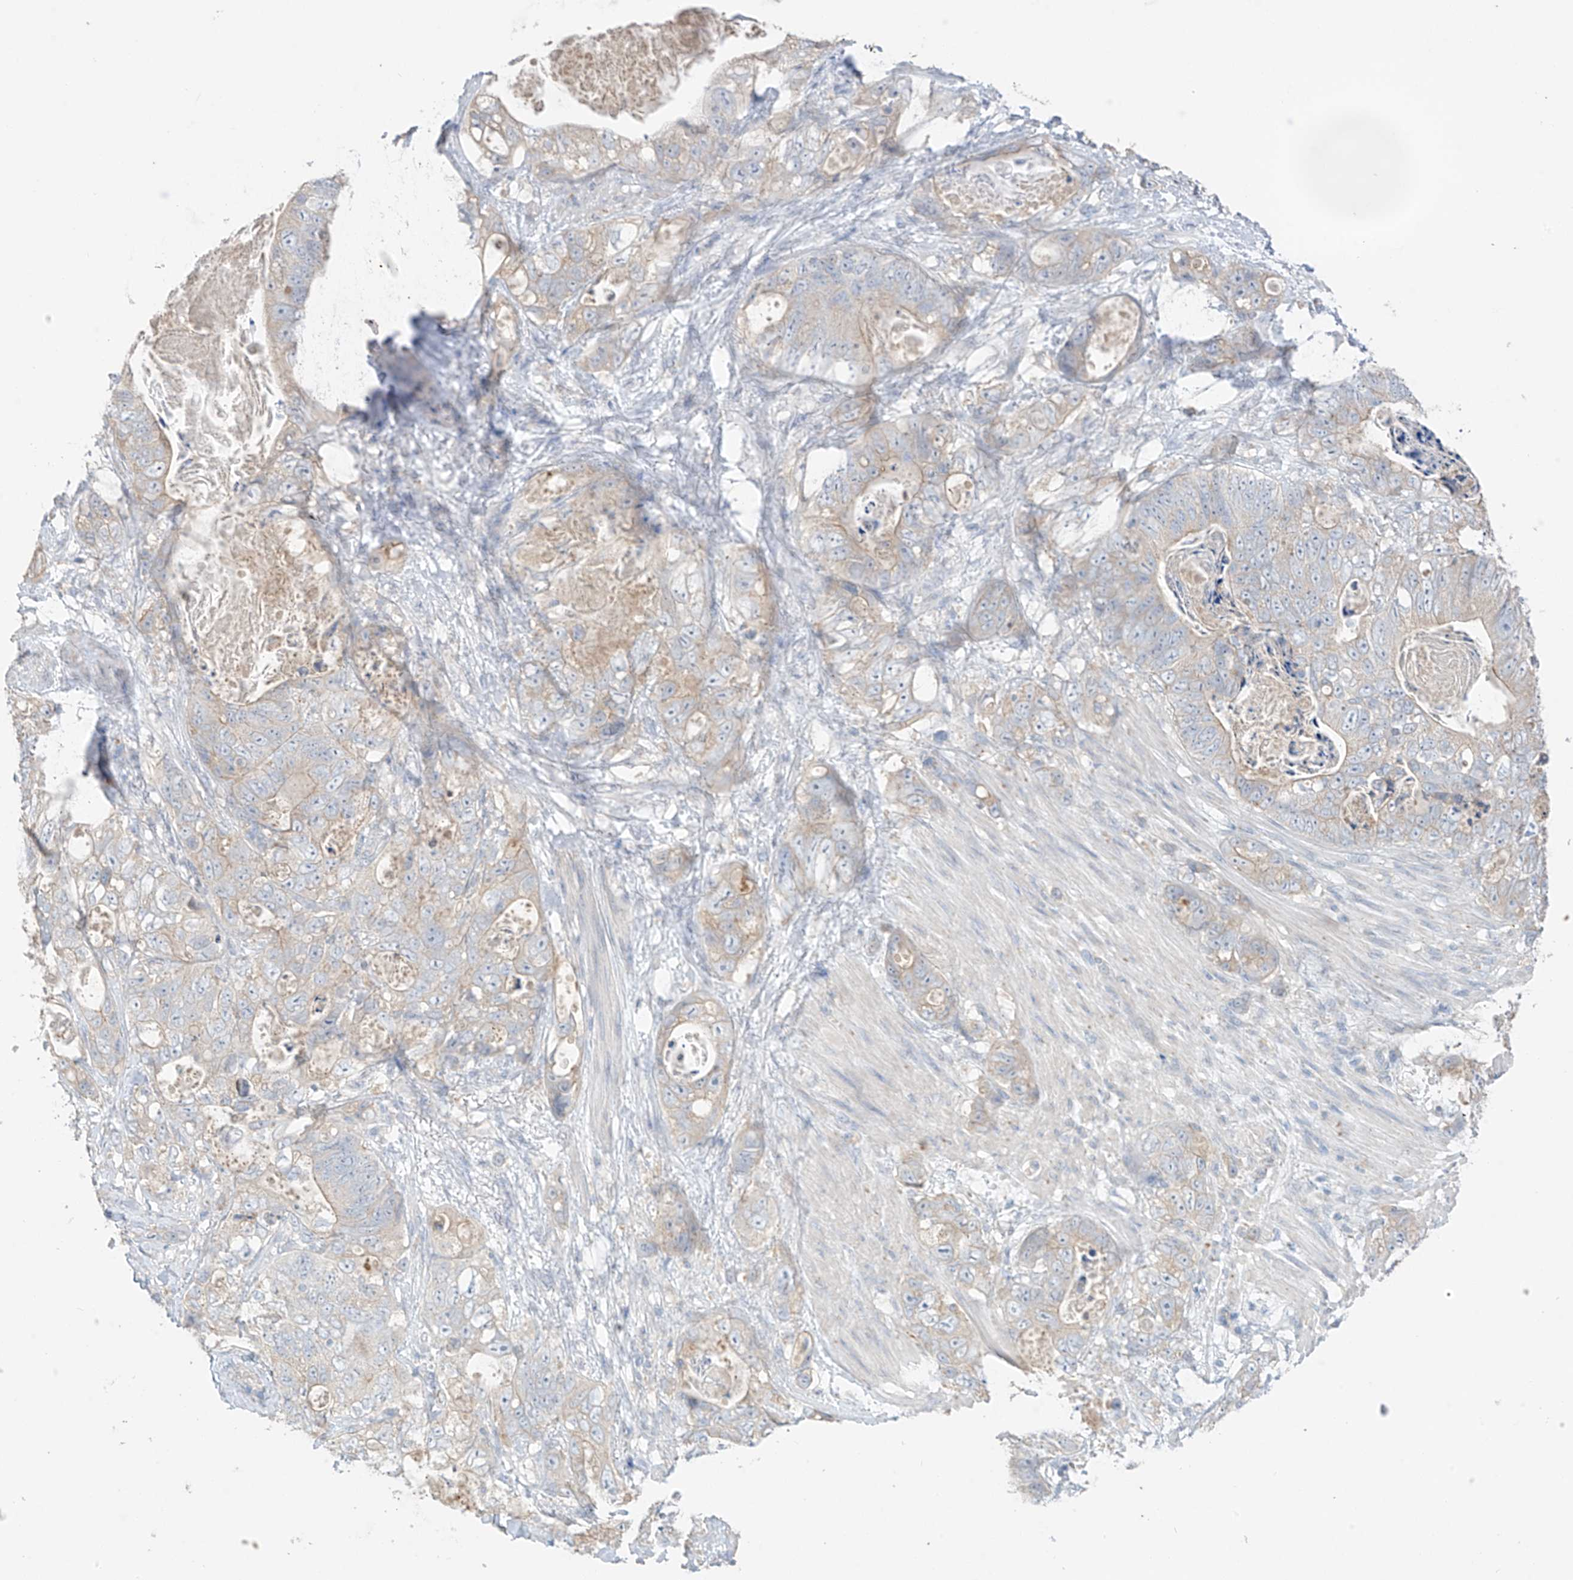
{"staining": {"intensity": "negative", "quantity": "none", "location": "none"}, "tissue": "stomach cancer", "cell_type": "Tumor cells", "image_type": "cancer", "snomed": [{"axis": "morphology", "description": "Normal tissue, NOS"}, {"axis": "morphology", "description": "Adenocarcinoma, NOS"}, {"axis": "topography", "description": "Stomach"}], "caption": "This is an immunohistochemistry (IHC) histopathology image of human stomach cancer. There is no expression in tumor cells.", "gene": "CAPN13", "patient": {"sex": "female", "age": 89}}